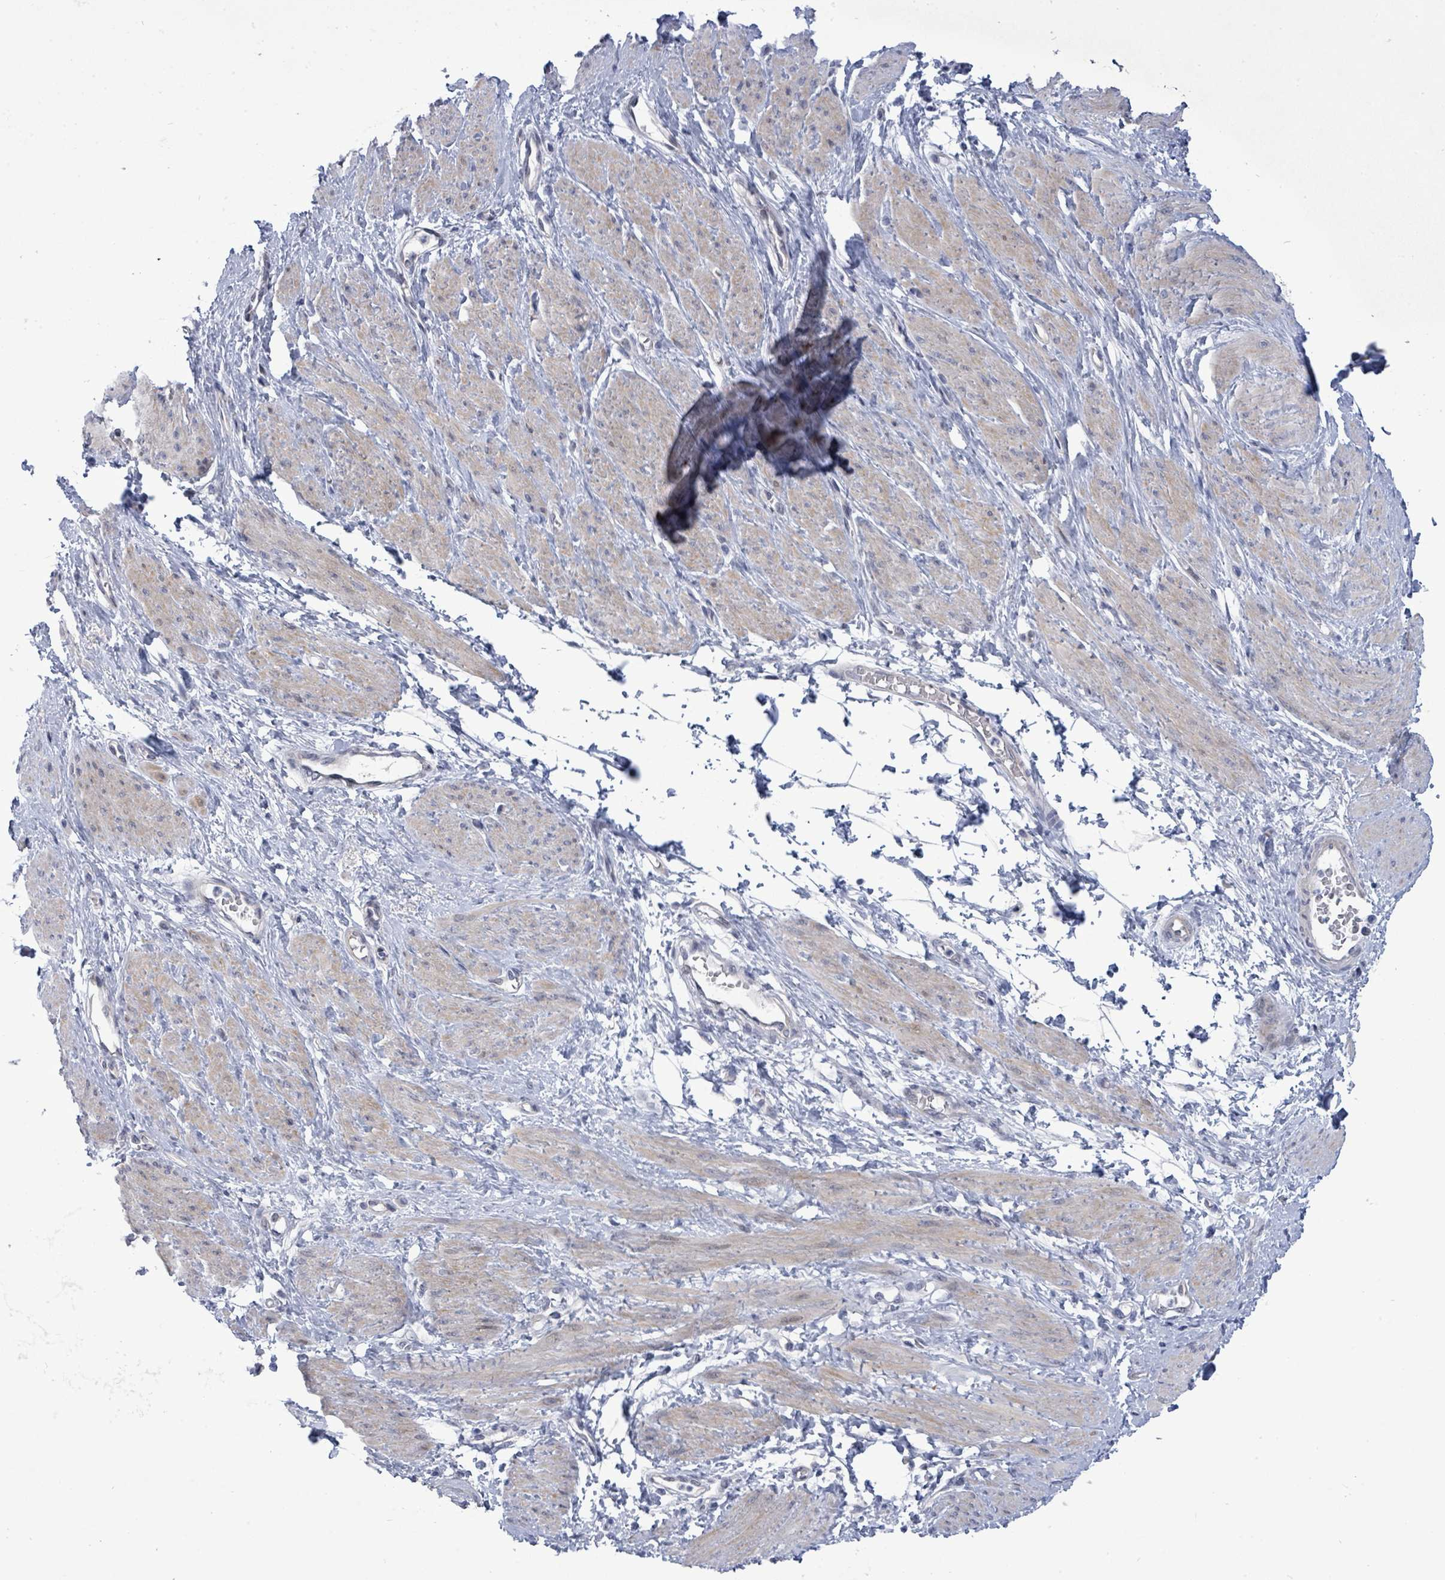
{"staining": {"intensity": "negative", "quantity": "none", "location": "none"}, "tissue": "smooth muscle", "cell_type": "Smooth muscle cells", "image_type": "normal", "snomed": [{"axis": "morphology", "description": "Normal tissue, NOS"}, {"axis": "topography", "description": "Smooth muscle"}, {"axis": "topography", "description": "Uterus"}], "caption": "Smooth muscle was stained to show a protein in brown. There is no significant expression in smooth muscle cells. The staining is performed using DAB brown chromogen with nuclei counter-stained in using hematoxylin.", "gene": "CT45A10", "patient": {"sex": "female", "age": 39}}